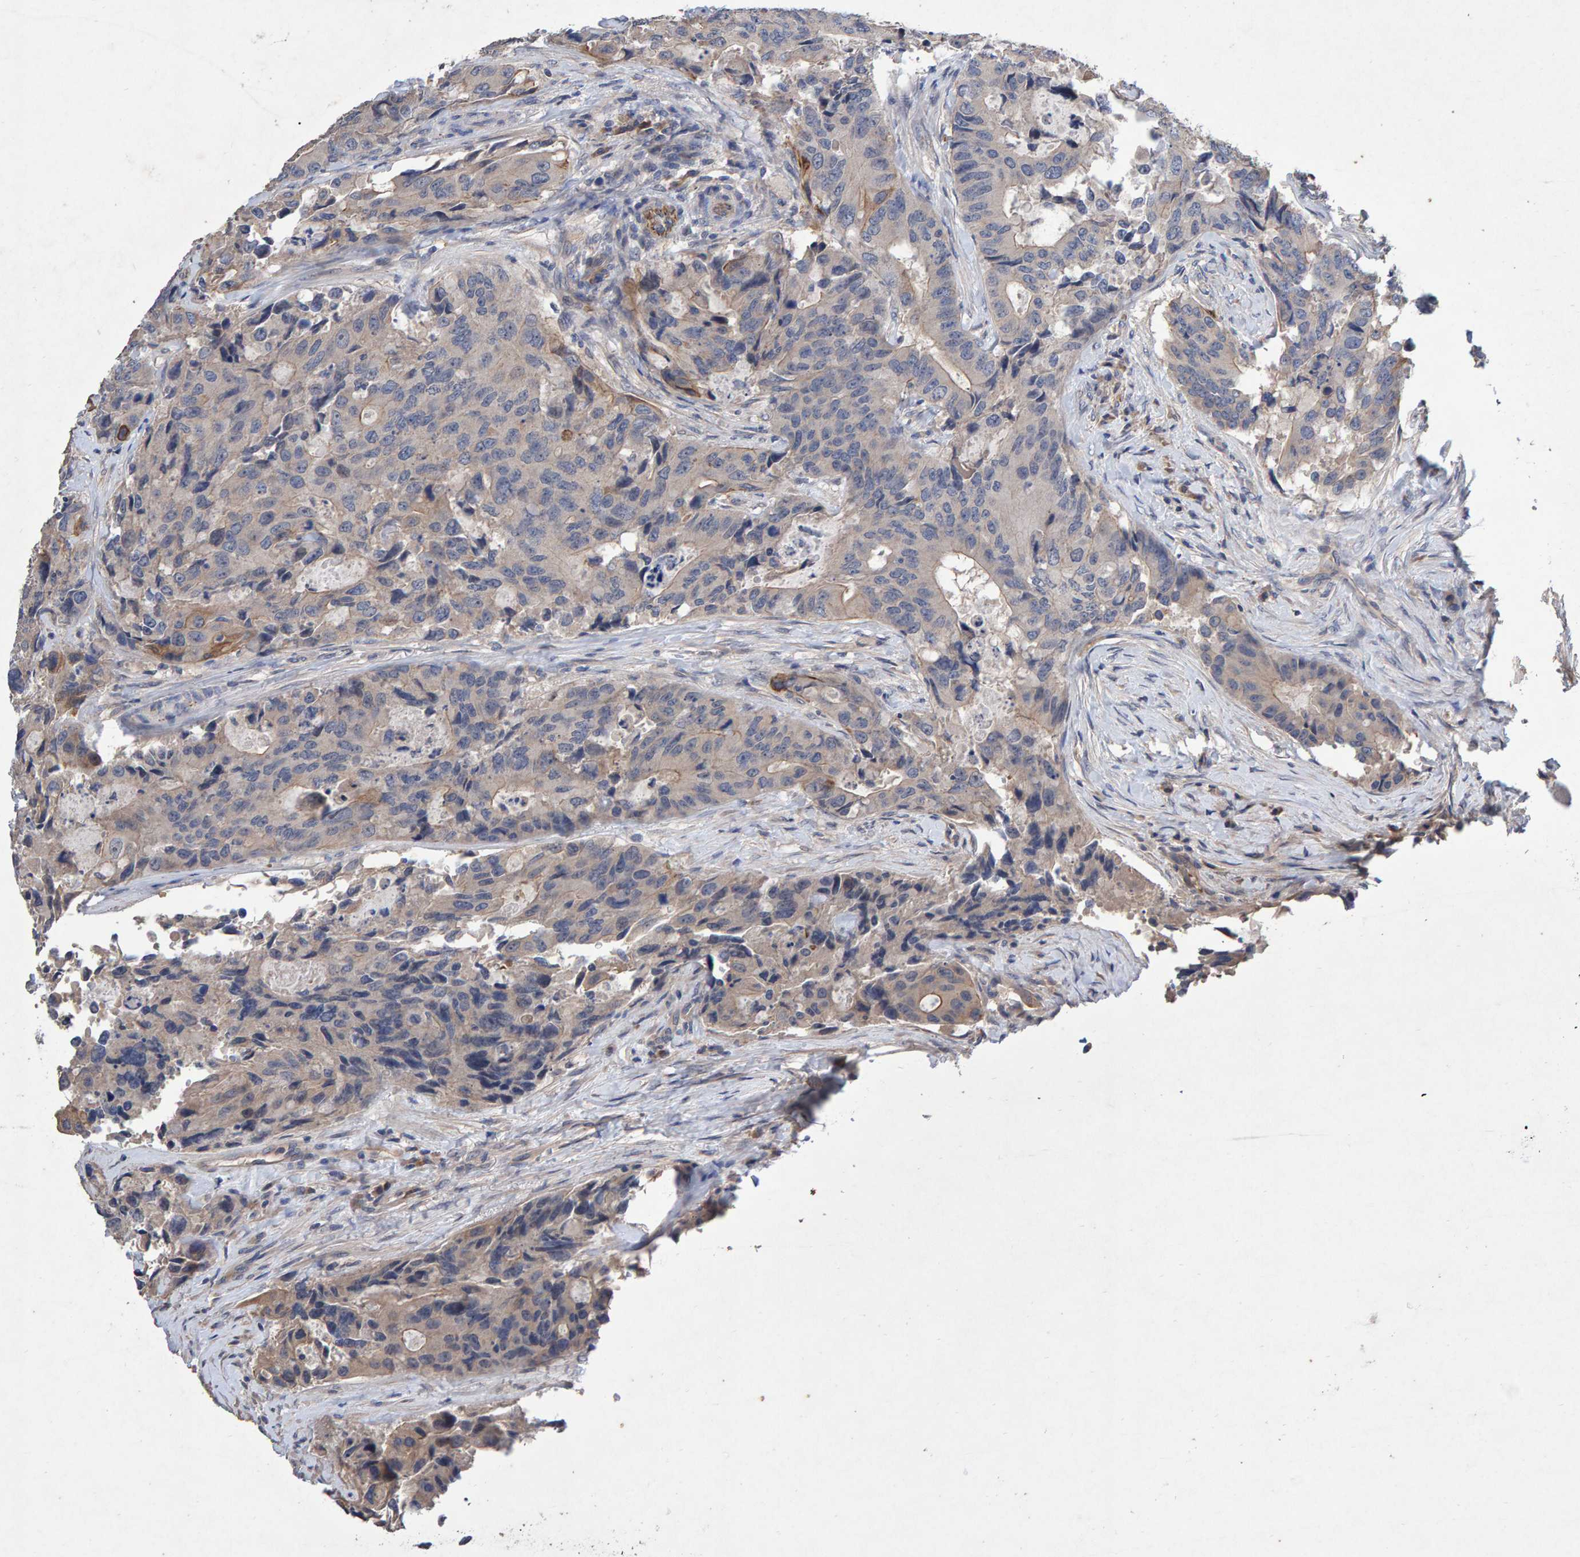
{"staining": {"intensity": "moderate", "quantity": "<25%", "location": "cytoplasmic/membranous"}, "tissue": "colorectal cancer", "cell_type": "Tumor cells", "image_type": "cancer", "snomed": [{"axis": "morphology", "description": "Adenocarcinoma, NOS"}, {"axis": "topography", "description": "Colon"}], "caption": "A brown stain shows moderate cytoplasmic/membranous staining of a protein in human colorectal adenocarcinoma tumor cells.", "gene": "EFR3A", "patient": {"sex": "male", "age": 71}}